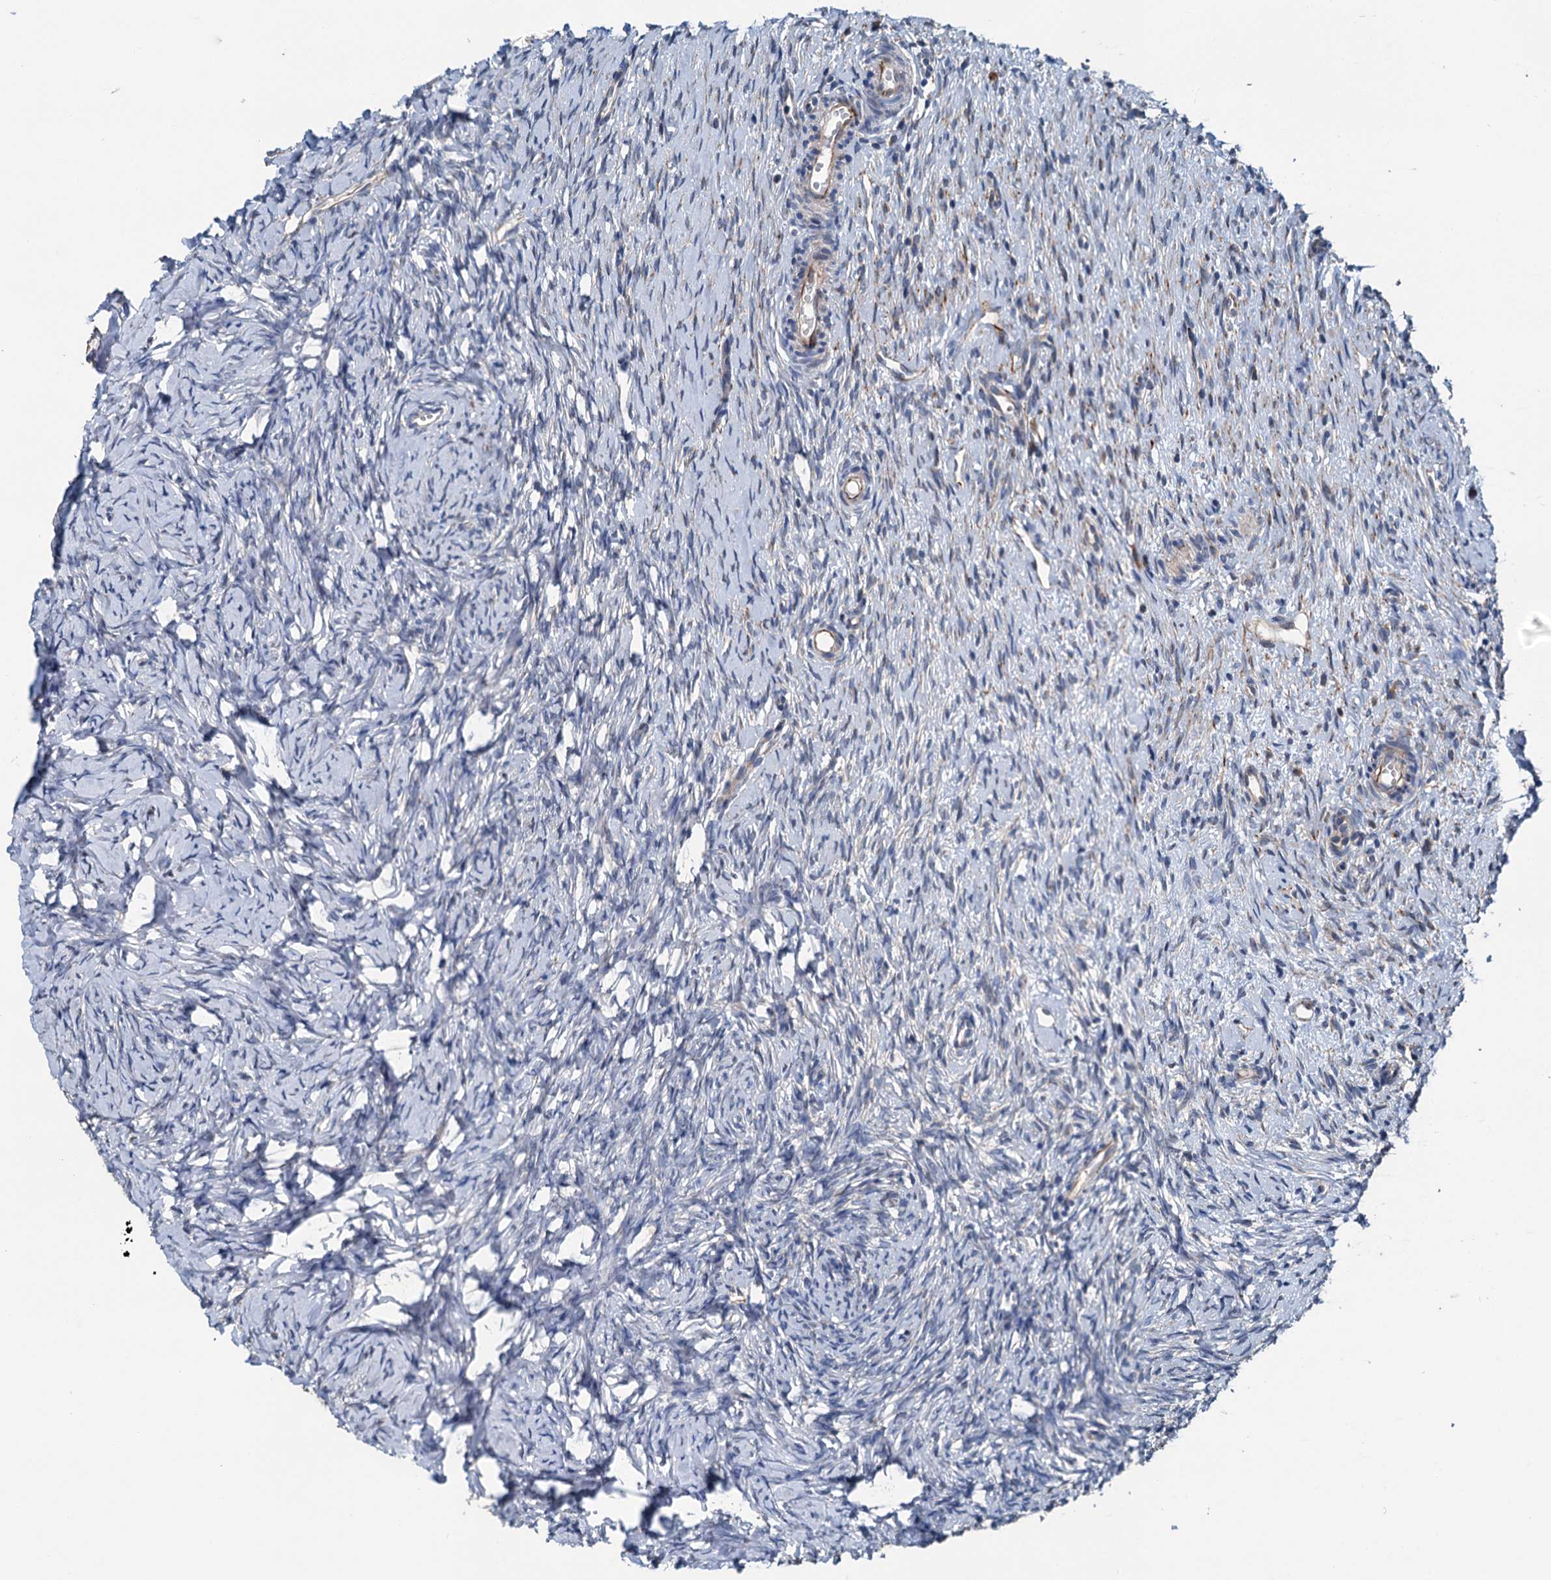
{"staining": {"intensity": "negative", "quantity": "none", "location": "none"}, "tissue": "ovary", "cell_type": "Ovarian stroma cells", "image_type": "normal", "snomed": [{"axis": "morphology", "description": "Normal tissue, NOS"}, {"axis": "topography", "description": "Ovary"}], "caption": "DAB immunohistochemical staining of benign human ovary exhibits no significant expression in ovarian stroma cells.", "gene": "ELAC1", "patient": {"sex": "female", "age": 51}}